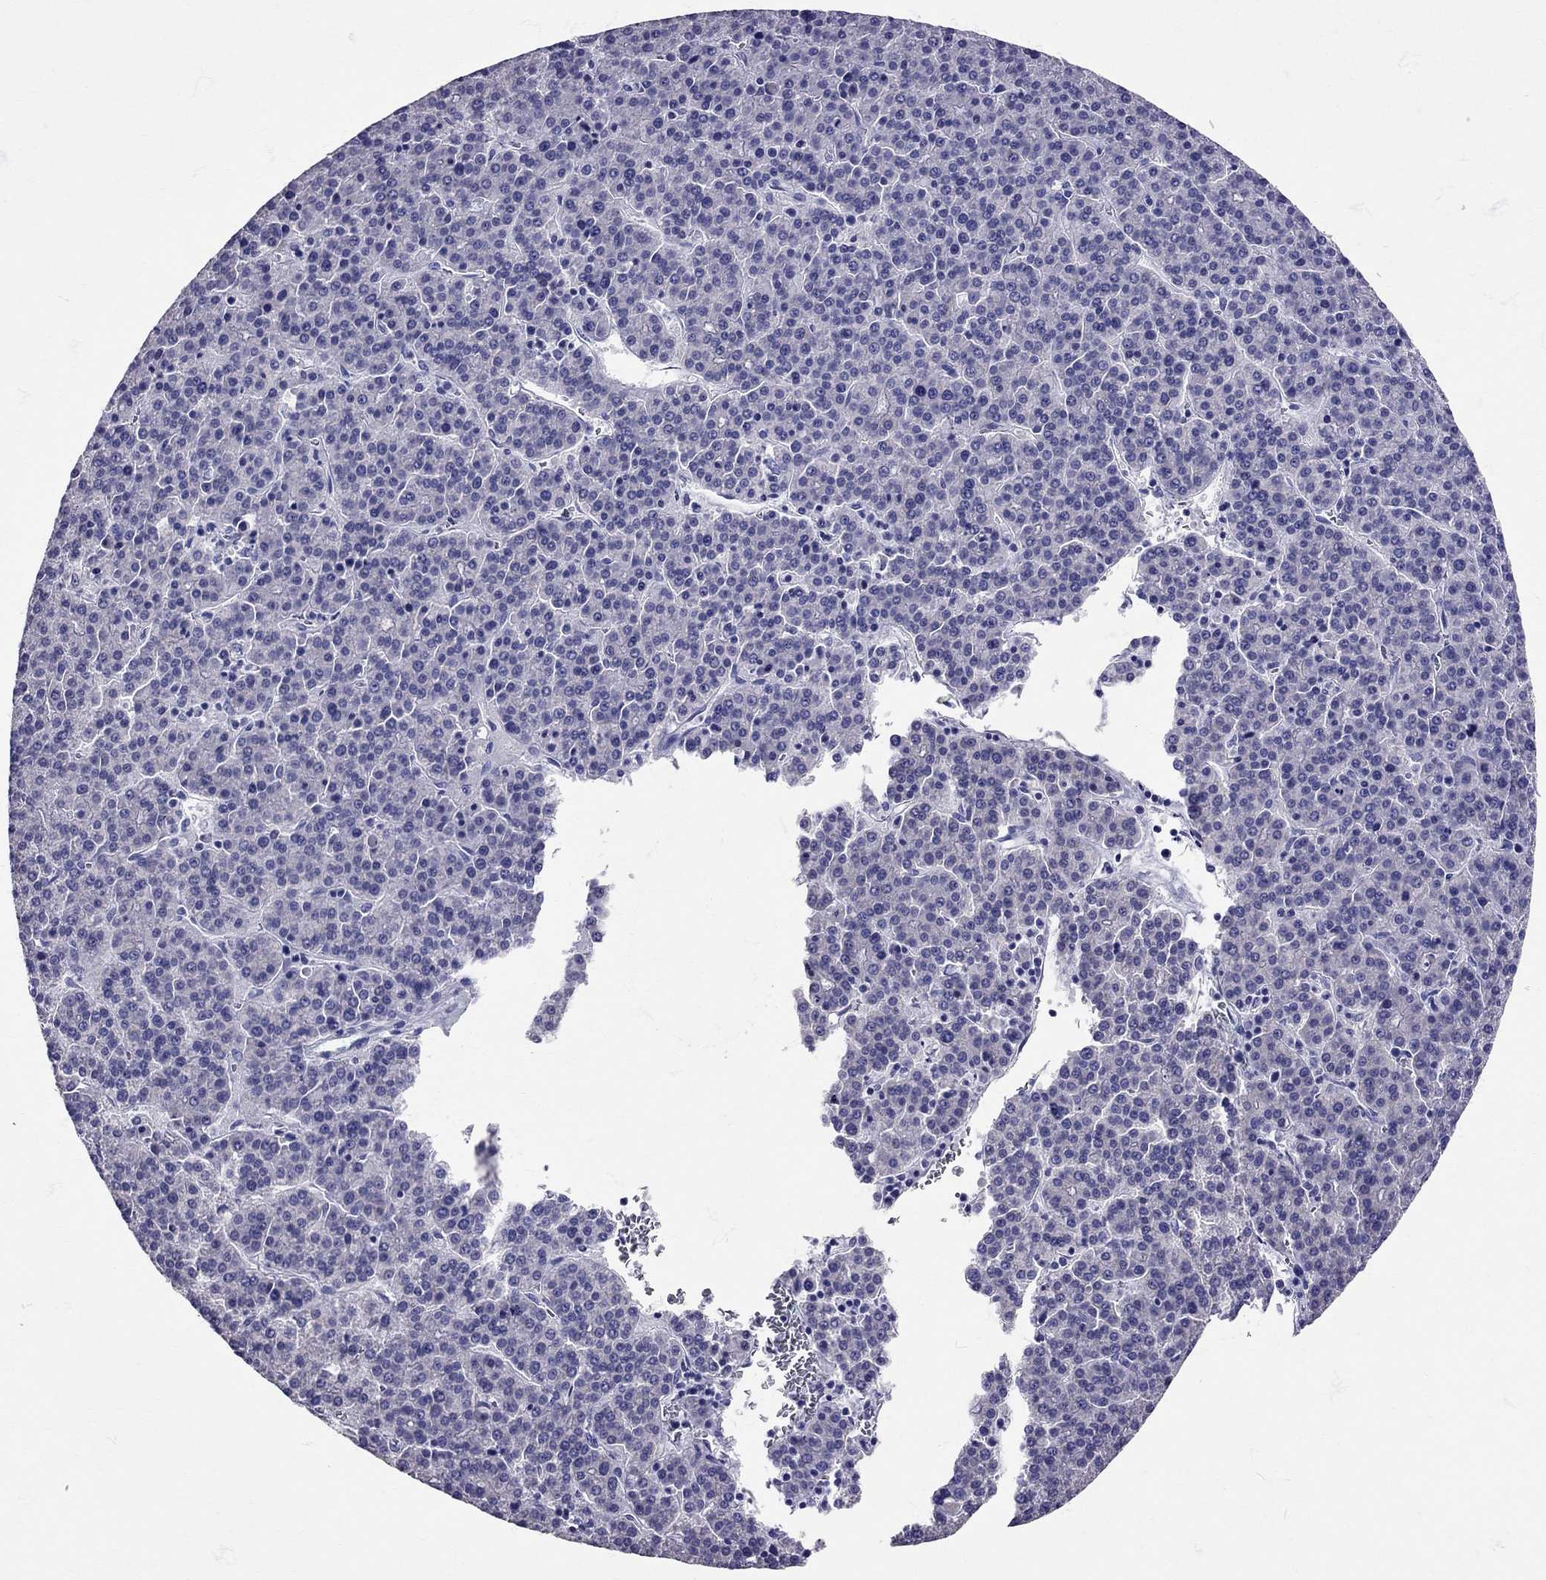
{"staining": {"intensity": "negative", "quantity": "none", "location": "none"}, "tissue": "liver cancer", "cell_type": "Tumor cells", "image_type": "cancer", "snomed": [{"axis": "morphology", "description": "Carcinoma, Hepatocellular, NOS"}, {"axis": "topography", "description": "Liver"}], "caption": "This is a image of immunohistochemistry staining of liver hepatocellular carcinoma, which shows no positivity in tumor cells. (Brightfield microscopy of DAB (3,3'-diaminobenzidine) immunohistochemistry (IHC) at high magnification).", "gene": "TBR1", "patient": {"sex": "female", "age": 58}}